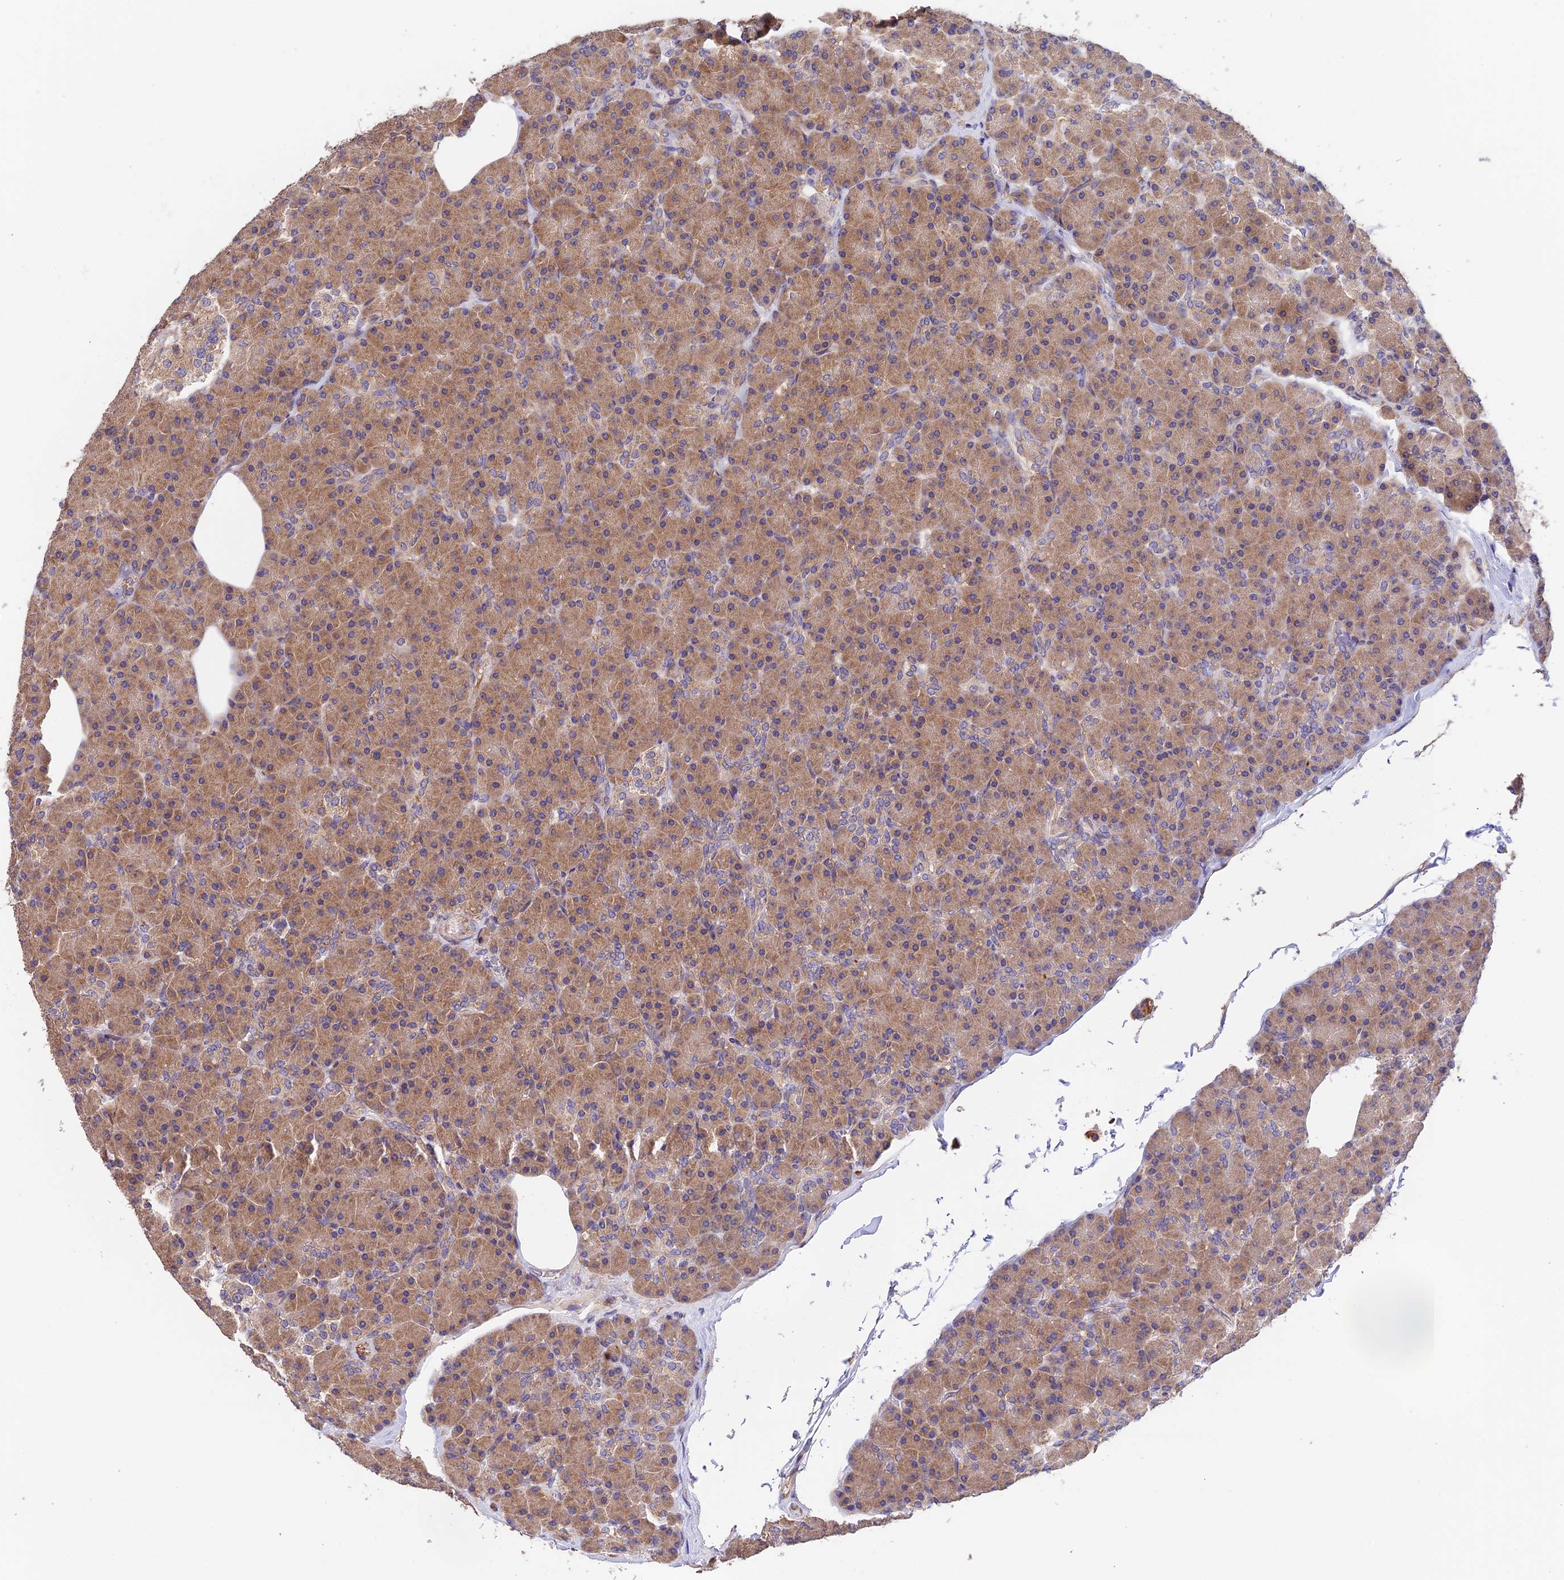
{"staining": {"intensity": "moderate", "quantity": ">75%", "location": "cytoplasmic/membranous"}, "tissue": "pancreas", "cell_type": "Exocrine glandular cells", "image_type": "normal", "snomed": [{"axis": "morphology", "description": "Normal tissue, NOS"}, {"axis": "topography", "description": "Pancreas"}], "caption": "The histopathology image reveals immunohistochemical staining of benign pancreas. There is moderate cytoplasmic/membranous positivity is appreciated in approximately >75% of exocrine glandular cells.", "gene": "EMC3", "patient": {"sex": "female", "age": 43}}